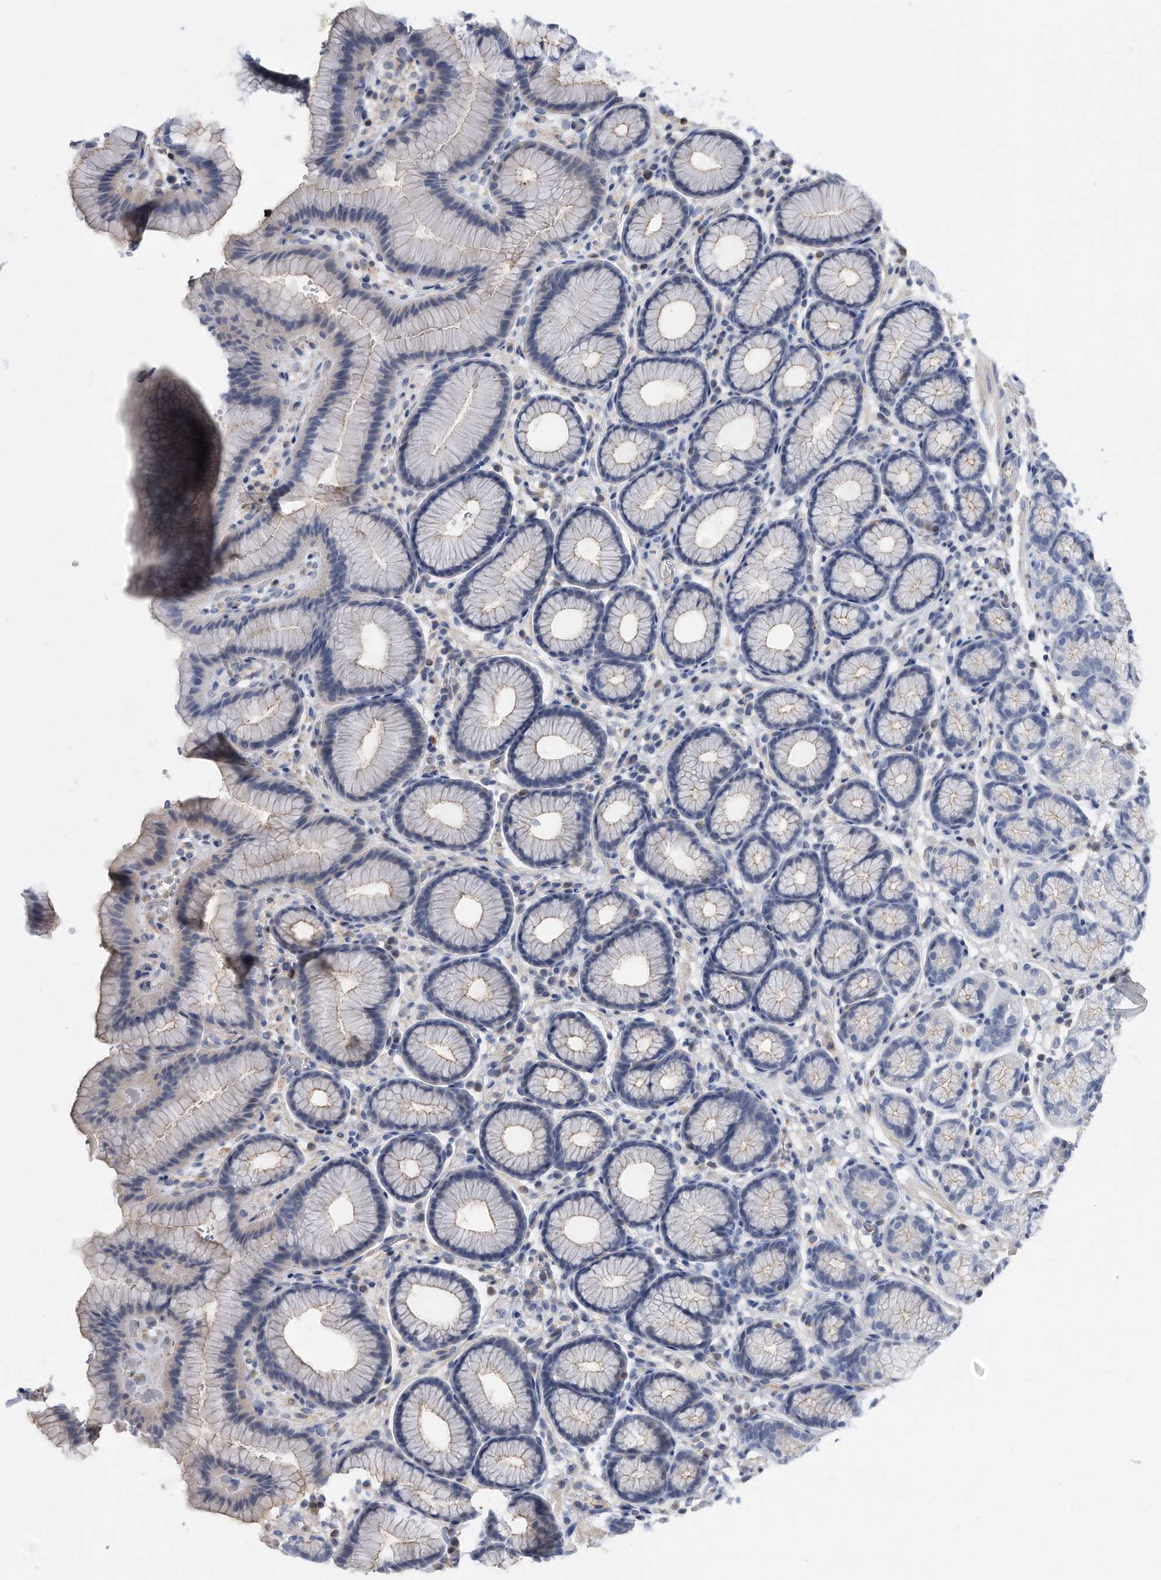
{"staining": {"intensity": "weak", "quantity": "<25%", "location": "cytoplasmic/membranous"}, "tissue": "stomach", "cell_type": "Glandular cells", "image_type": "normal", "snomed": [{"axis": "morphology", "description": "Normal tissue, NOS"}, {"axis": "topography", "description": "Stomach"}], "caption": "An immunohistochemistry (IHC) image of benign stomach is shown. There is no staining in glandular cells of stomach.", "gene": "GPC1", "patient": {"sex": "male", "age": 42}}